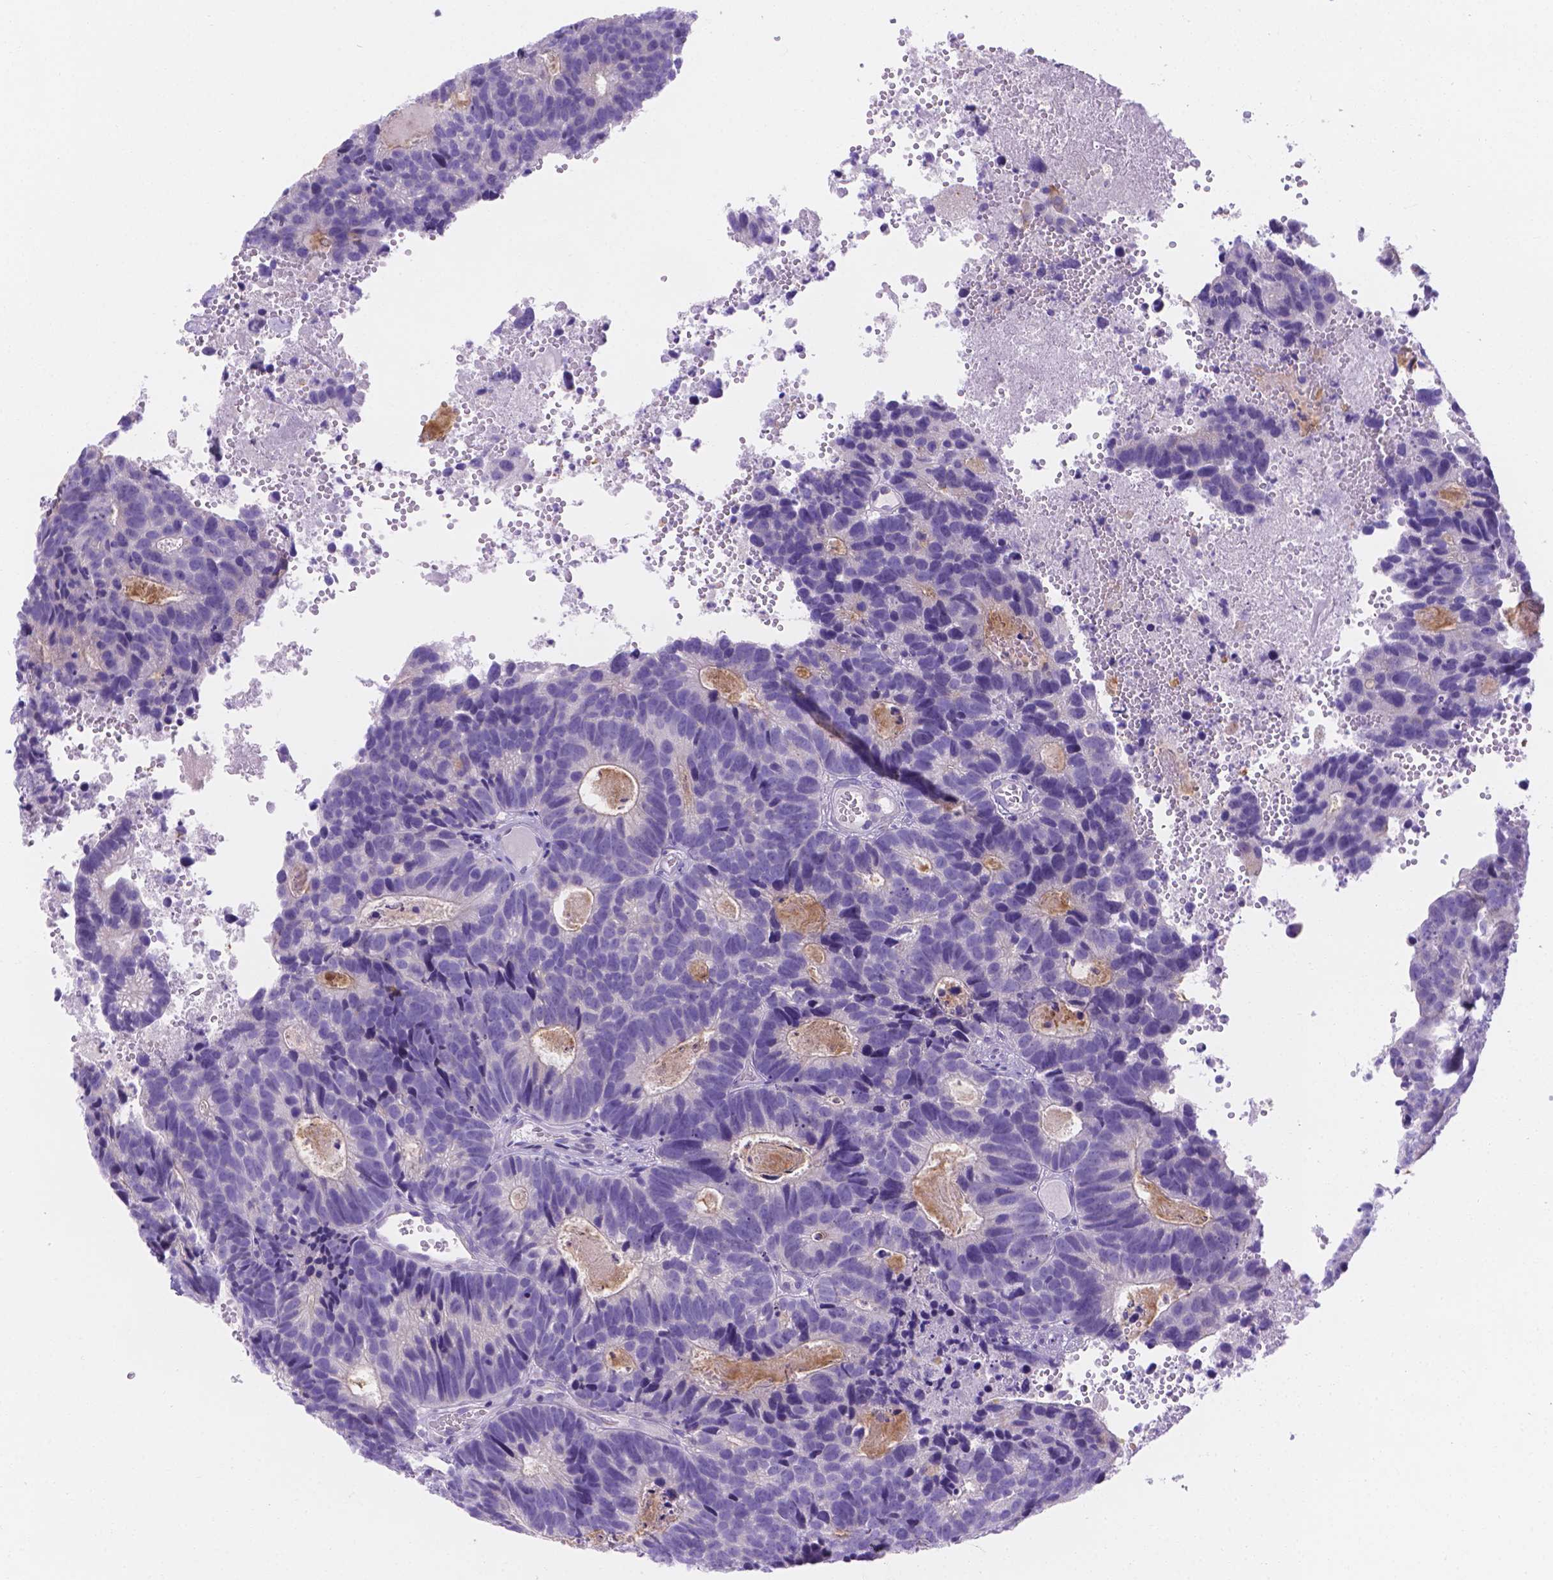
{"staining": {"intensity": "negative", "quantity": "none", "location": "none"}, "tissue": "head and neck cancer", "cell_type": "Tumor cells", "image_type": "cancer", "snomed": [{"axis": "morphology", "description": "Adenocarcinoma, NOS"}, {"axis": "topography", "description": "Head-Neck"}], "caption": "IHC photomicrograph of neoplastic tissue: human head and neck cancer stained with DAB (3,3'-diaminobenzidine) displays no significant protein expression in tumor cells.", "gene": "MLN", "patient": {"sex": "male", "age": 62}}